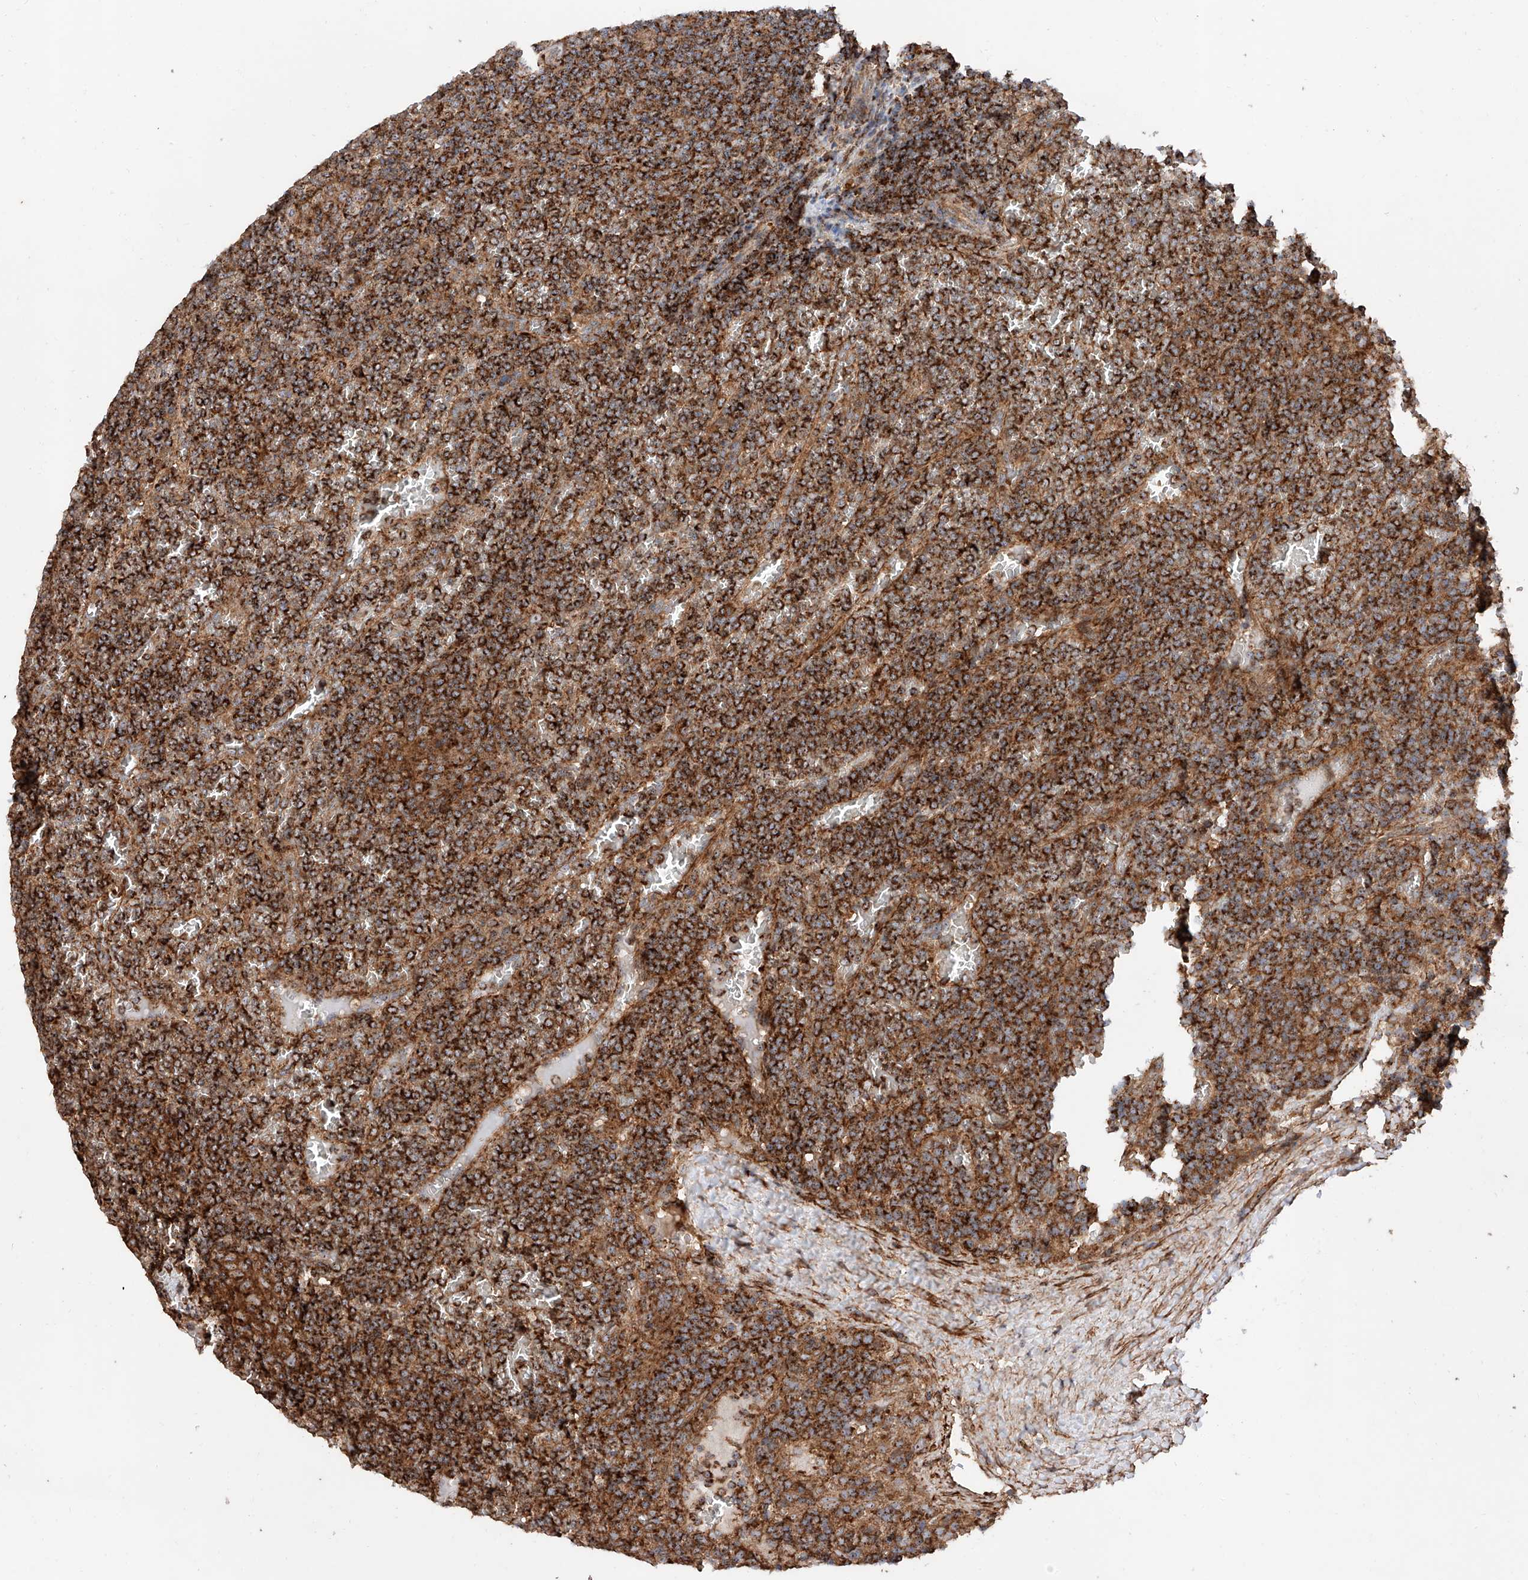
{"staining": {"intensity": "strong", "quantity": ">75%", "location": "cytoplasmic/membranous"}, "tissue": "lymphoma", "cell_type": "Tumor cells", "image_type": "cancer", "snomed": [{"axis": "morphology", "description": "Malignant lymphoma, non-Hodgkin's type, Low grade"}, {"axis": "topography", "description": "Spleen"}], "caption": "Brown immunohistochemical staining in low-grade malignant lymphoma, non-Hodgkin's type reveals strong cytoplasmic/membranous expression in approximately >75% of tumor cells.", "gene": "PISD", "patient": {"sex": "female", "age": 19}}